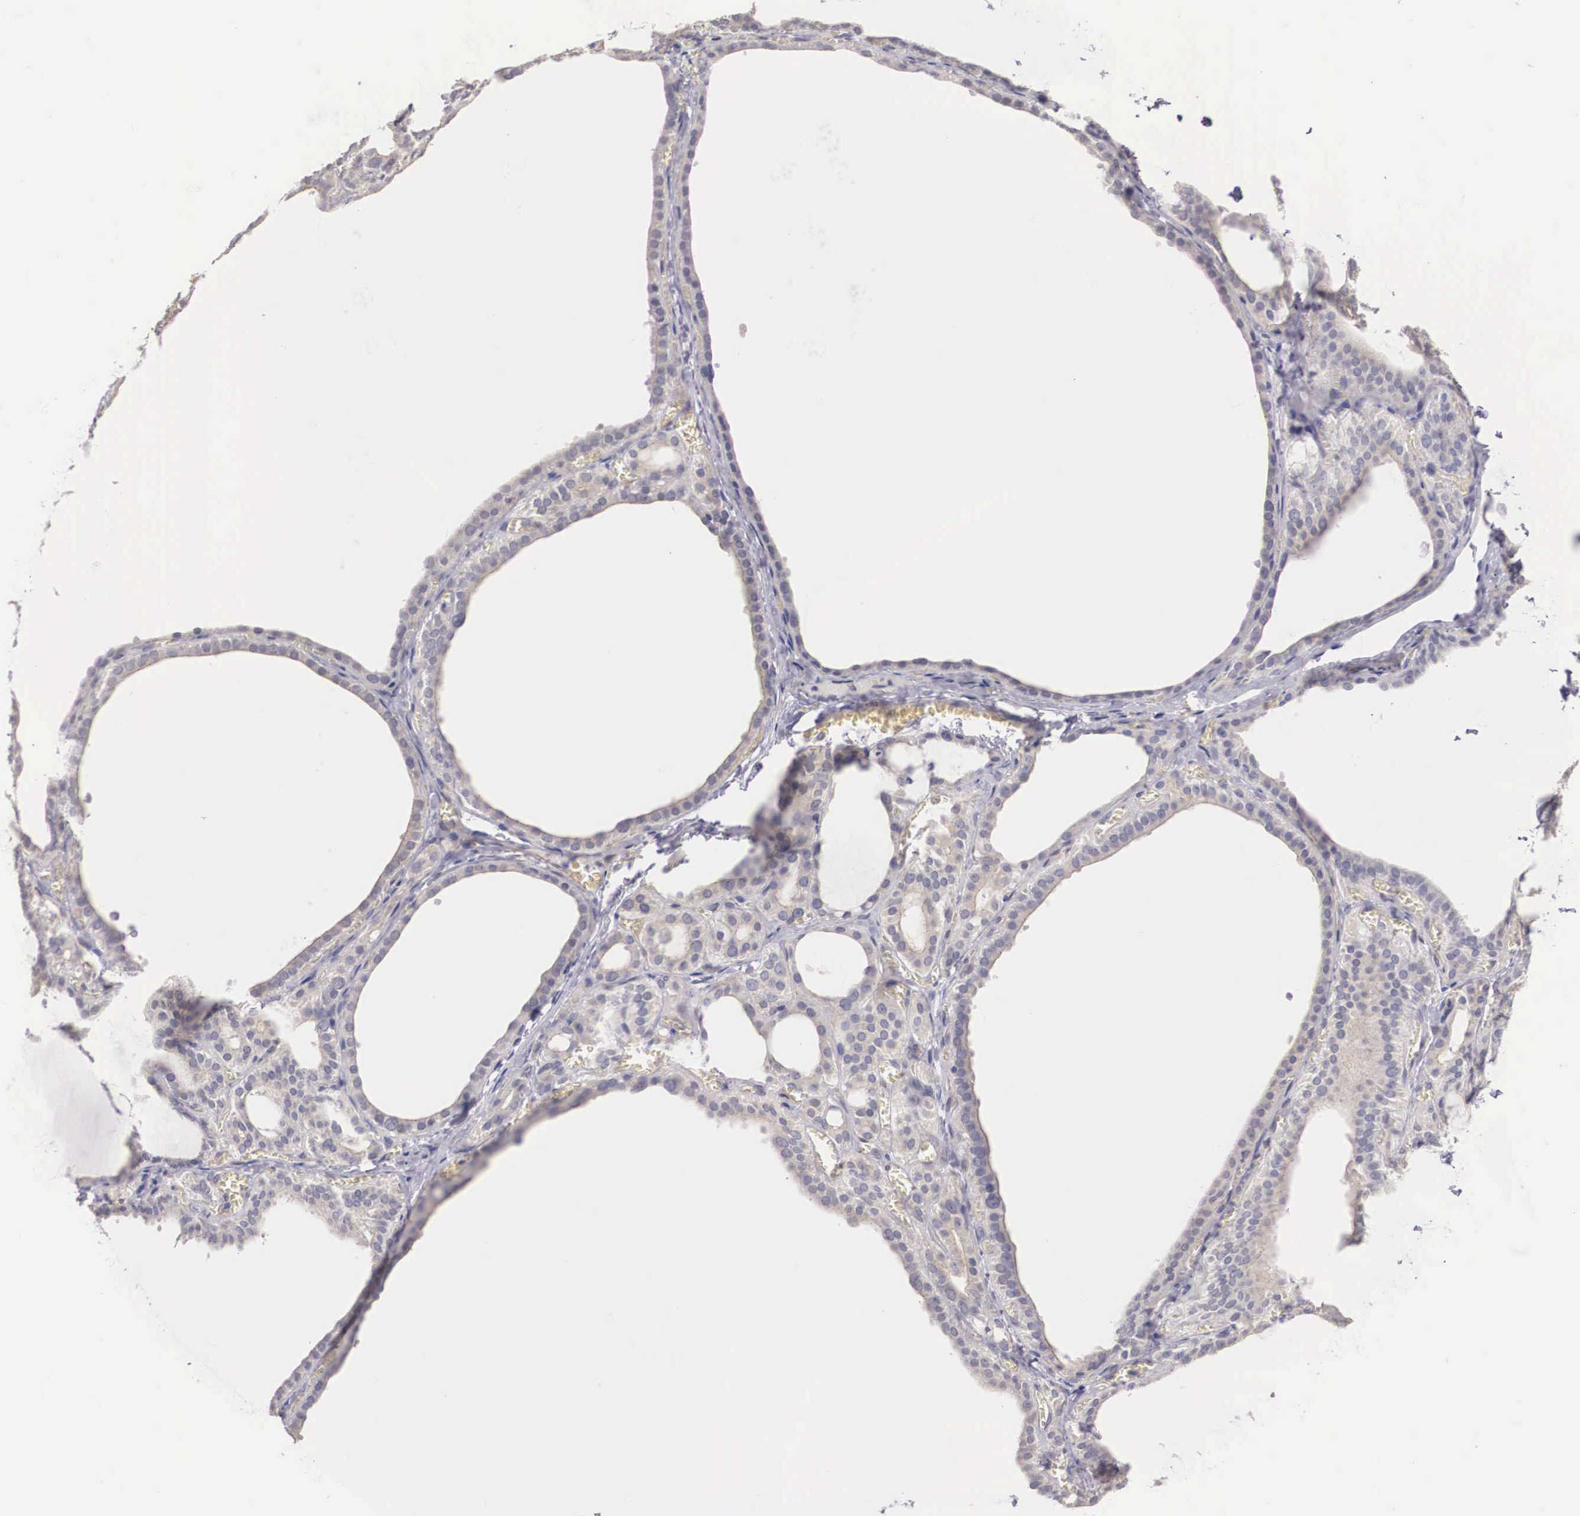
{"staining": {"intensity": "negative", "quantity": "none", "location": "none"}, "tissue": "thyroid gland", "cell_type": "Glandular cells", "image_type": "normal", "snomed": [{"axis": "morphology", "description": "Normal tissue, NOS"}, {"axis": "topography", "description": "Thyroid gland"}], "caption": "High magnification brightfield microscopy of benign thyroid gland stained with DAB (brown) and counterstained with hematoxylin (blue): glandular cells show no significant staining.", "gene": "ENOX2", "patient": {"sex": "female", "age": 55}}